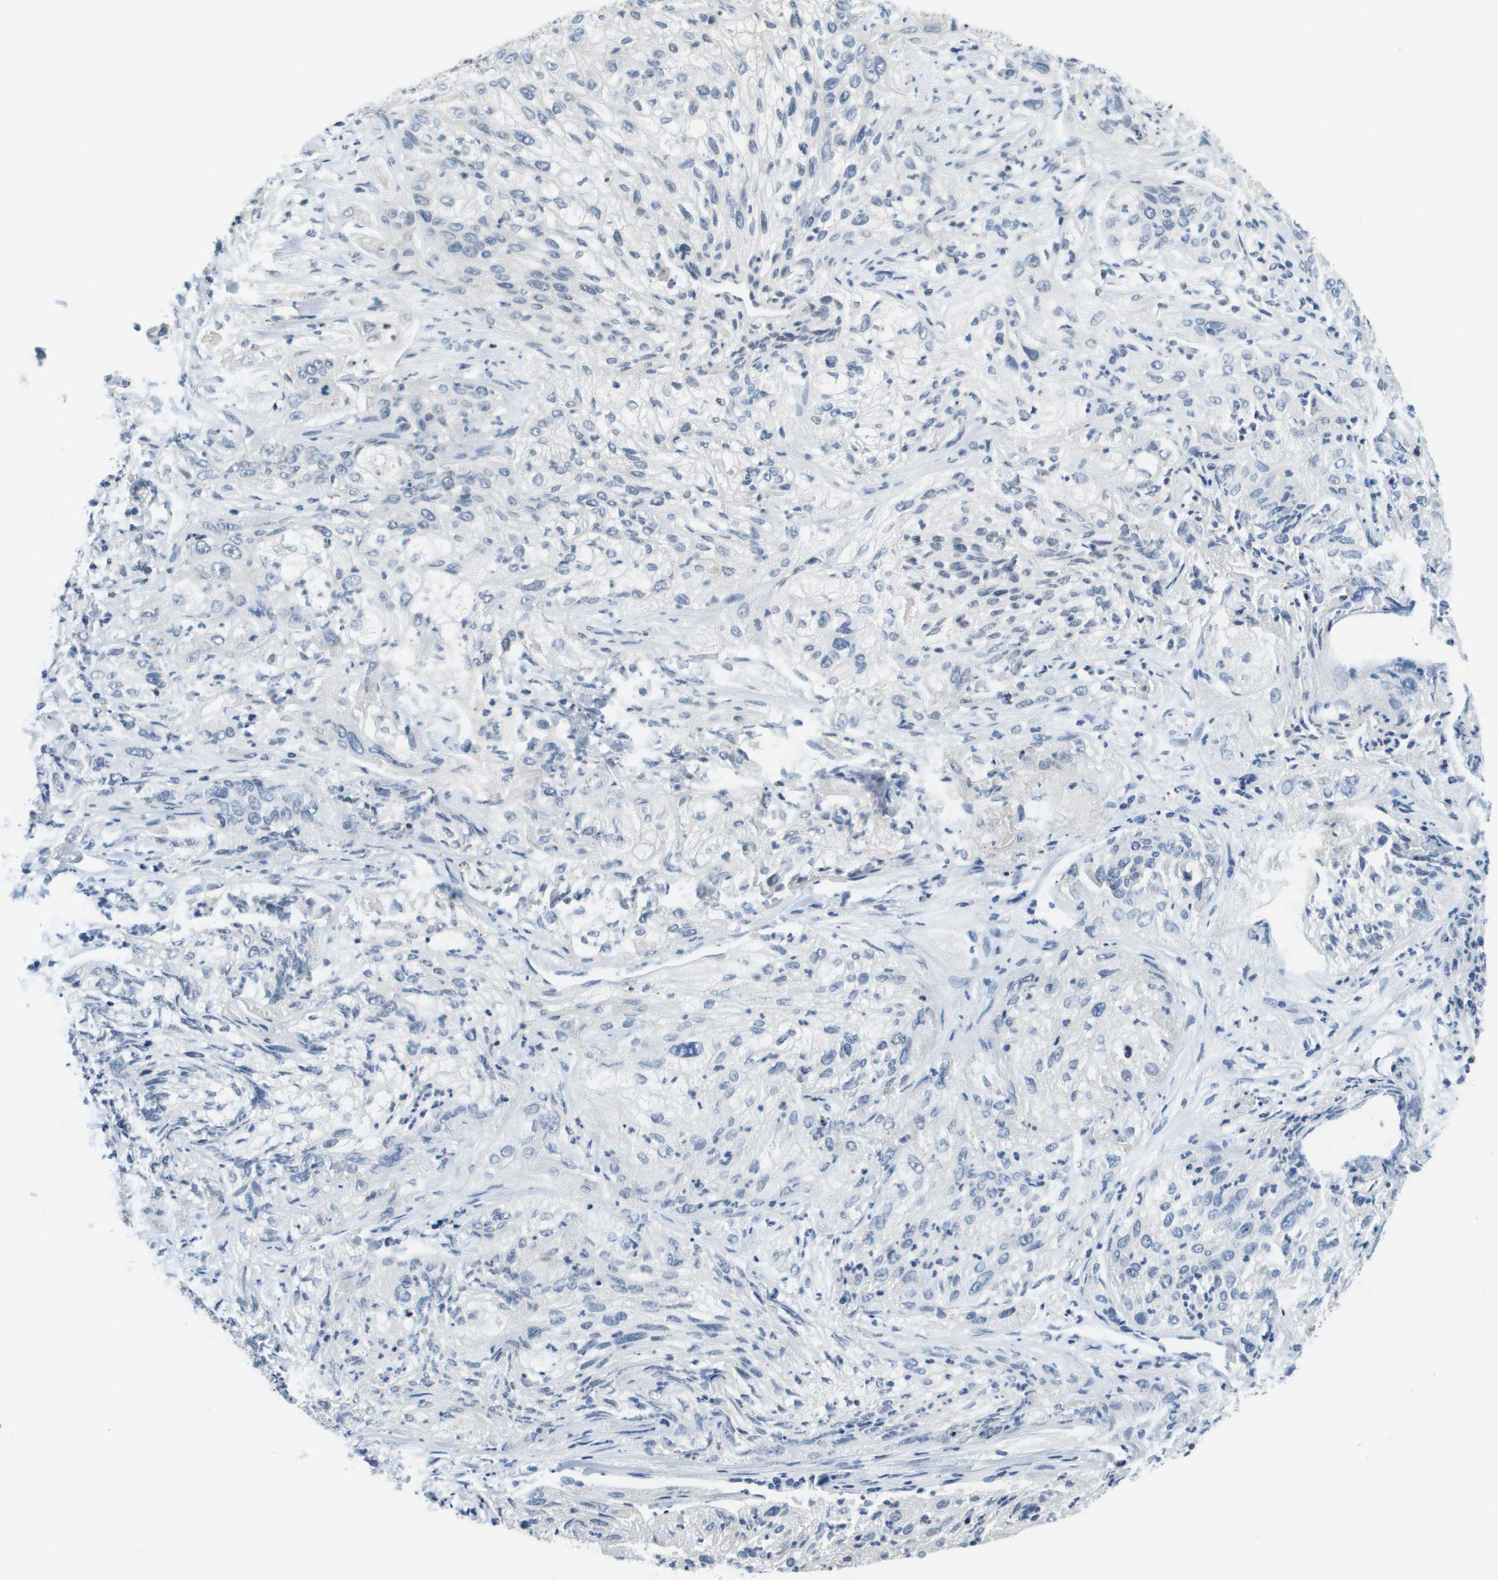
{"staining": {"intensity": "weak", "quantity": "<25%", "location": "nuclear"}, "tissue": "lung cancer", "cell_type": "Tumor cells", "image_type": "cancer", "snomed": [{"axis": "morphology", "description": "Inflammation, NOS"}, {"axis": "morphology", "description": "Squamous cell carcinoma, NOS"}, {"axis": "topography", "description": "Lymph node"}, {"axis": "topography", "description": "Soft tissue"}, {"axis": "topography", "description": "Lung"}], "caption": "High power microscopy image of an IHC histopathology image of lung cancer (squamous cell carcinoma), revealing no significant expression in tumor cells. (DAB immunohistochemistry, high magnification).", "gene": "CBX5", "patient": {"sex": "male", "age": 66}}